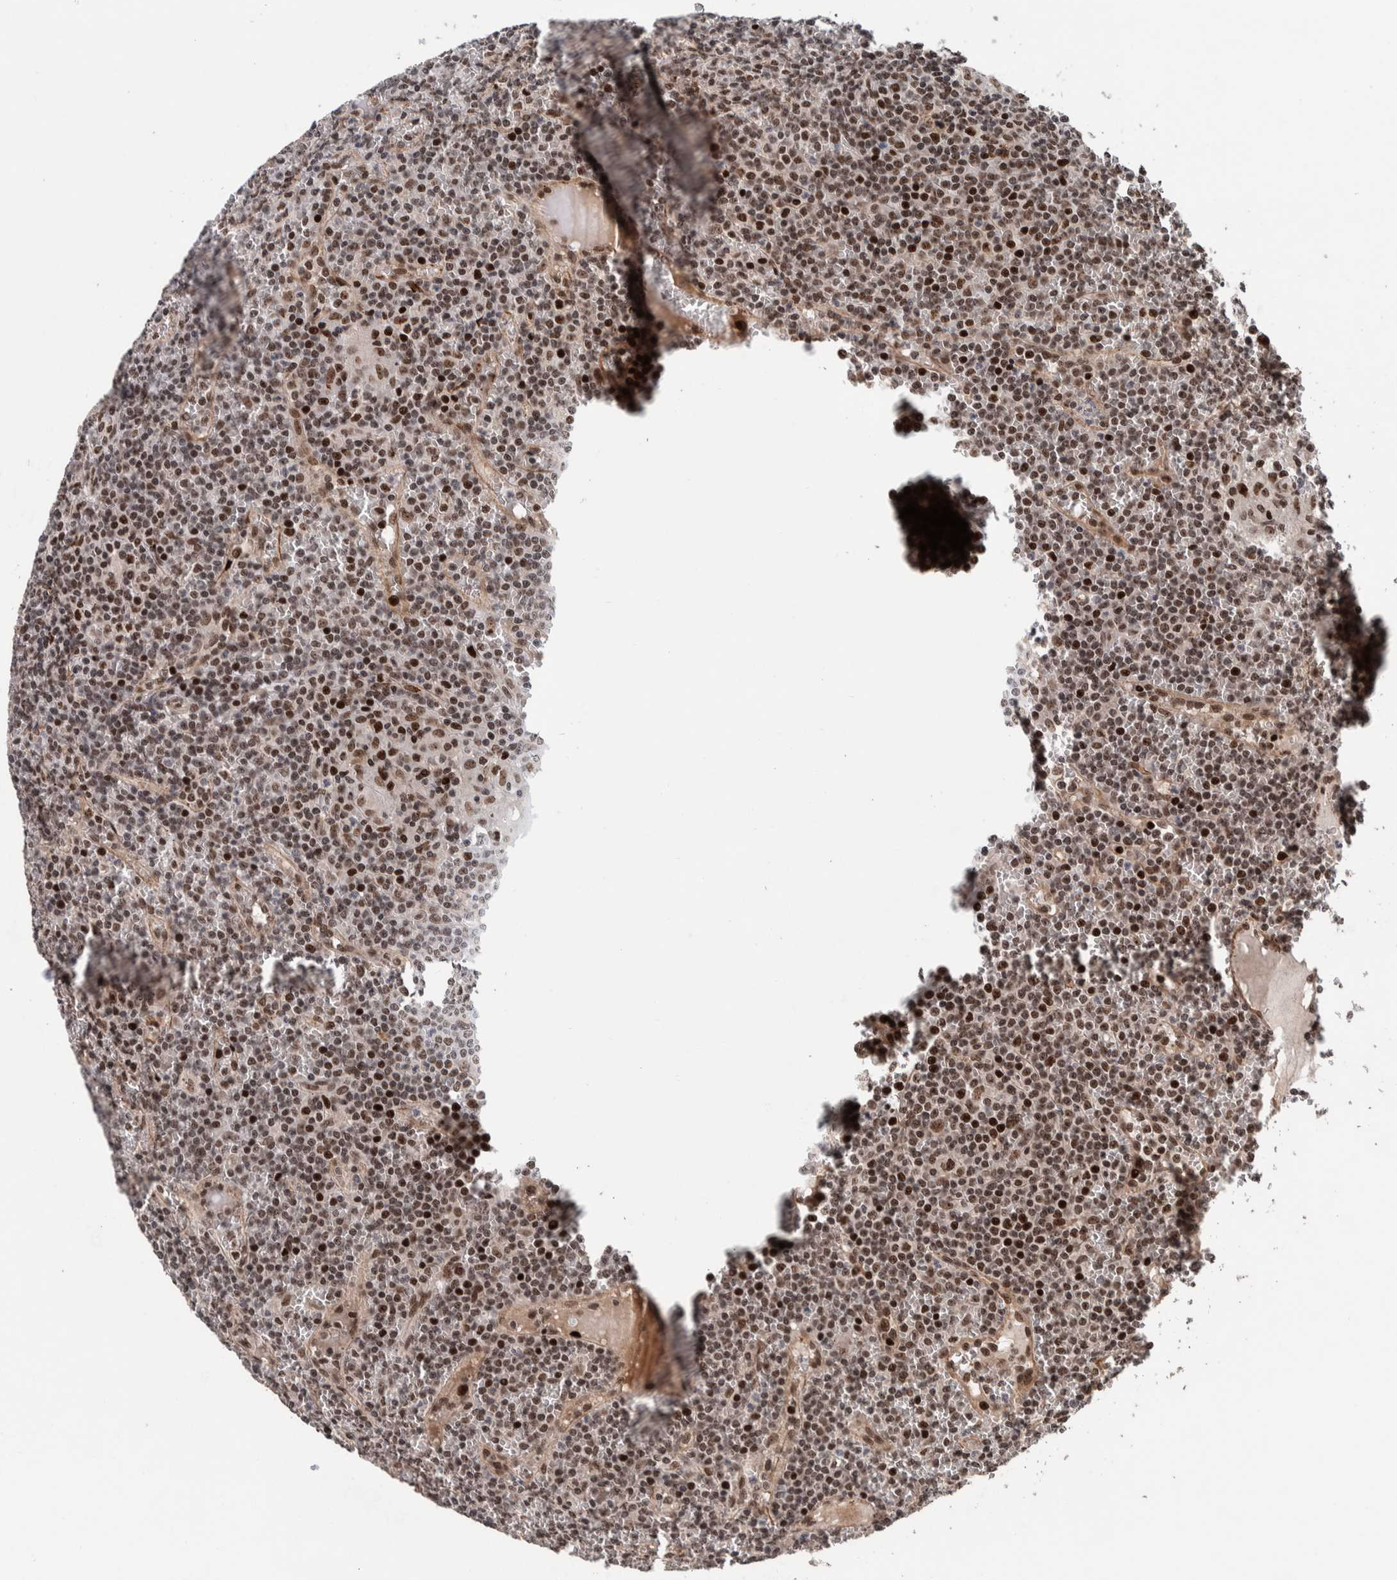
{"staining": {"intensity": "strong", "quantity": ">75%", "location": "nuclear"}, "tissue": "lymphoma", "cell_type": "Tumor cells", "image_type": "cancer", "snomed": [{"axis": "morphology", "description": "Malignant lymphoma, non-Hodgkin's type, Low grade"}, {"axis": "topography", "description": "Spleen"}], "caption": "Brown immunohistochemical staining in human malignant lymphoma, non-Hodgkin's type (low-grade) exhibits strong nuclear positivity in approximately >75% of tumor cells. Immunohistochemistry (ihc) stains the protein in brown and the nuclei are stained blue.", "gene": "CHD4", "patient": {"sex": "female", "age": 19}}